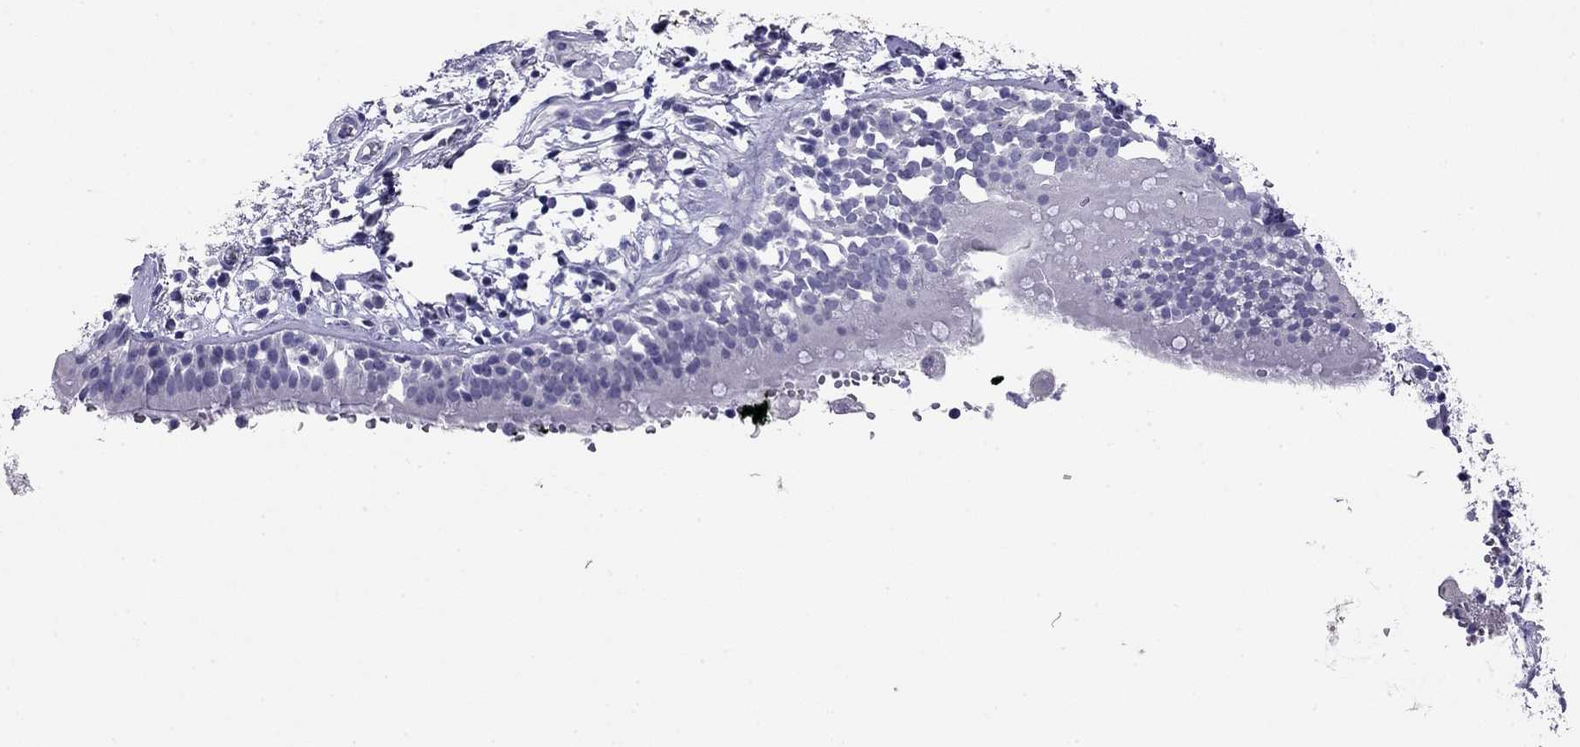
{"staining": {"intensity": "negative", "quantity": "none", "location": "none"}, "tissue": "adipose tissue", "cell_type": "Adipocytes", "image_type": "normal", "snomed": [{"axis": "morphology", "description": "Normal tissue, NOS"}, {"axis": "topography", "description": "Cartilage tissue"}, {"axis": "topography", "description": "Bronchus"}], "caption": "High magnification brightfield microscopy of unremarkable adipose tissue stained with DAB (3,3'-diaminobenzidine) (brown) and counterstained with hematoxylin (blue): adipocytes show no significant positivity. (Stains: DAB immunohistochemistry (IHC) with hematoxylin counter stain, Microscopy: brightfield microscopy at high magnification).", "gene": "ODF4", "patient": {"sex": "male", "age": 58}}